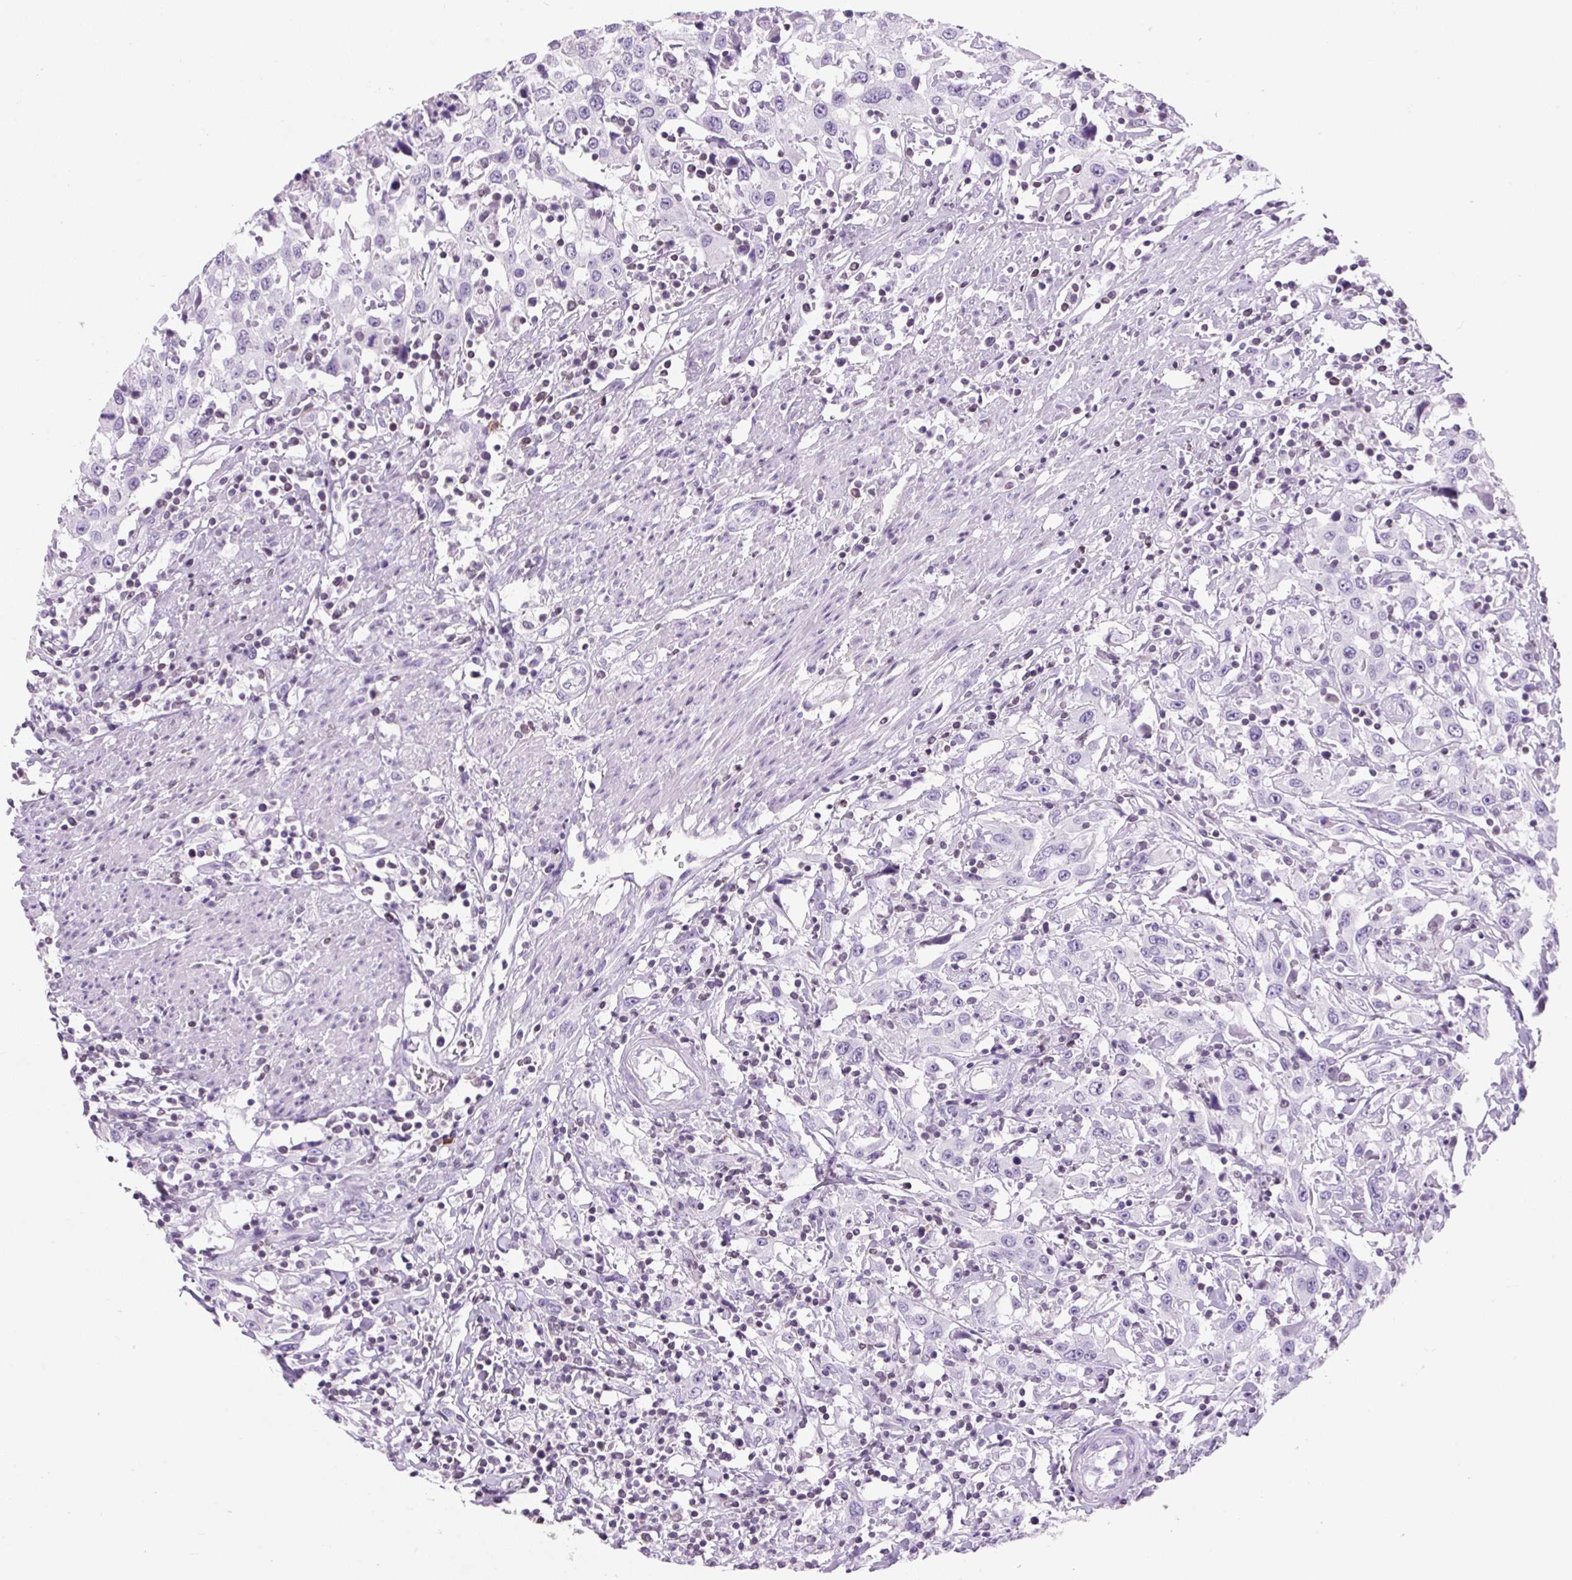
{"staining": {"intensity": "negative", "quantity": "none", "location": "none"}, "tissue": "urothelial cancer", "cell_type": "Tumor cells", "image_type": "cancer", "snomed": [{"axis": "morphology", "description": "Urothelial carcinoma, High grade"}, {"axis": "topography", "description": "Urinary bladder"}], "caption": "Tumor cells are negative for brown protein staining in high-grade urothelial carcinoma. The staining was performed using DAB to visualize the protein expression in brown, while the nuclei were stained in blue with hematoxylin (Magnification: 20x).", "gene": "VPREB1", "patient": {"sex": "male", "age": 61}}